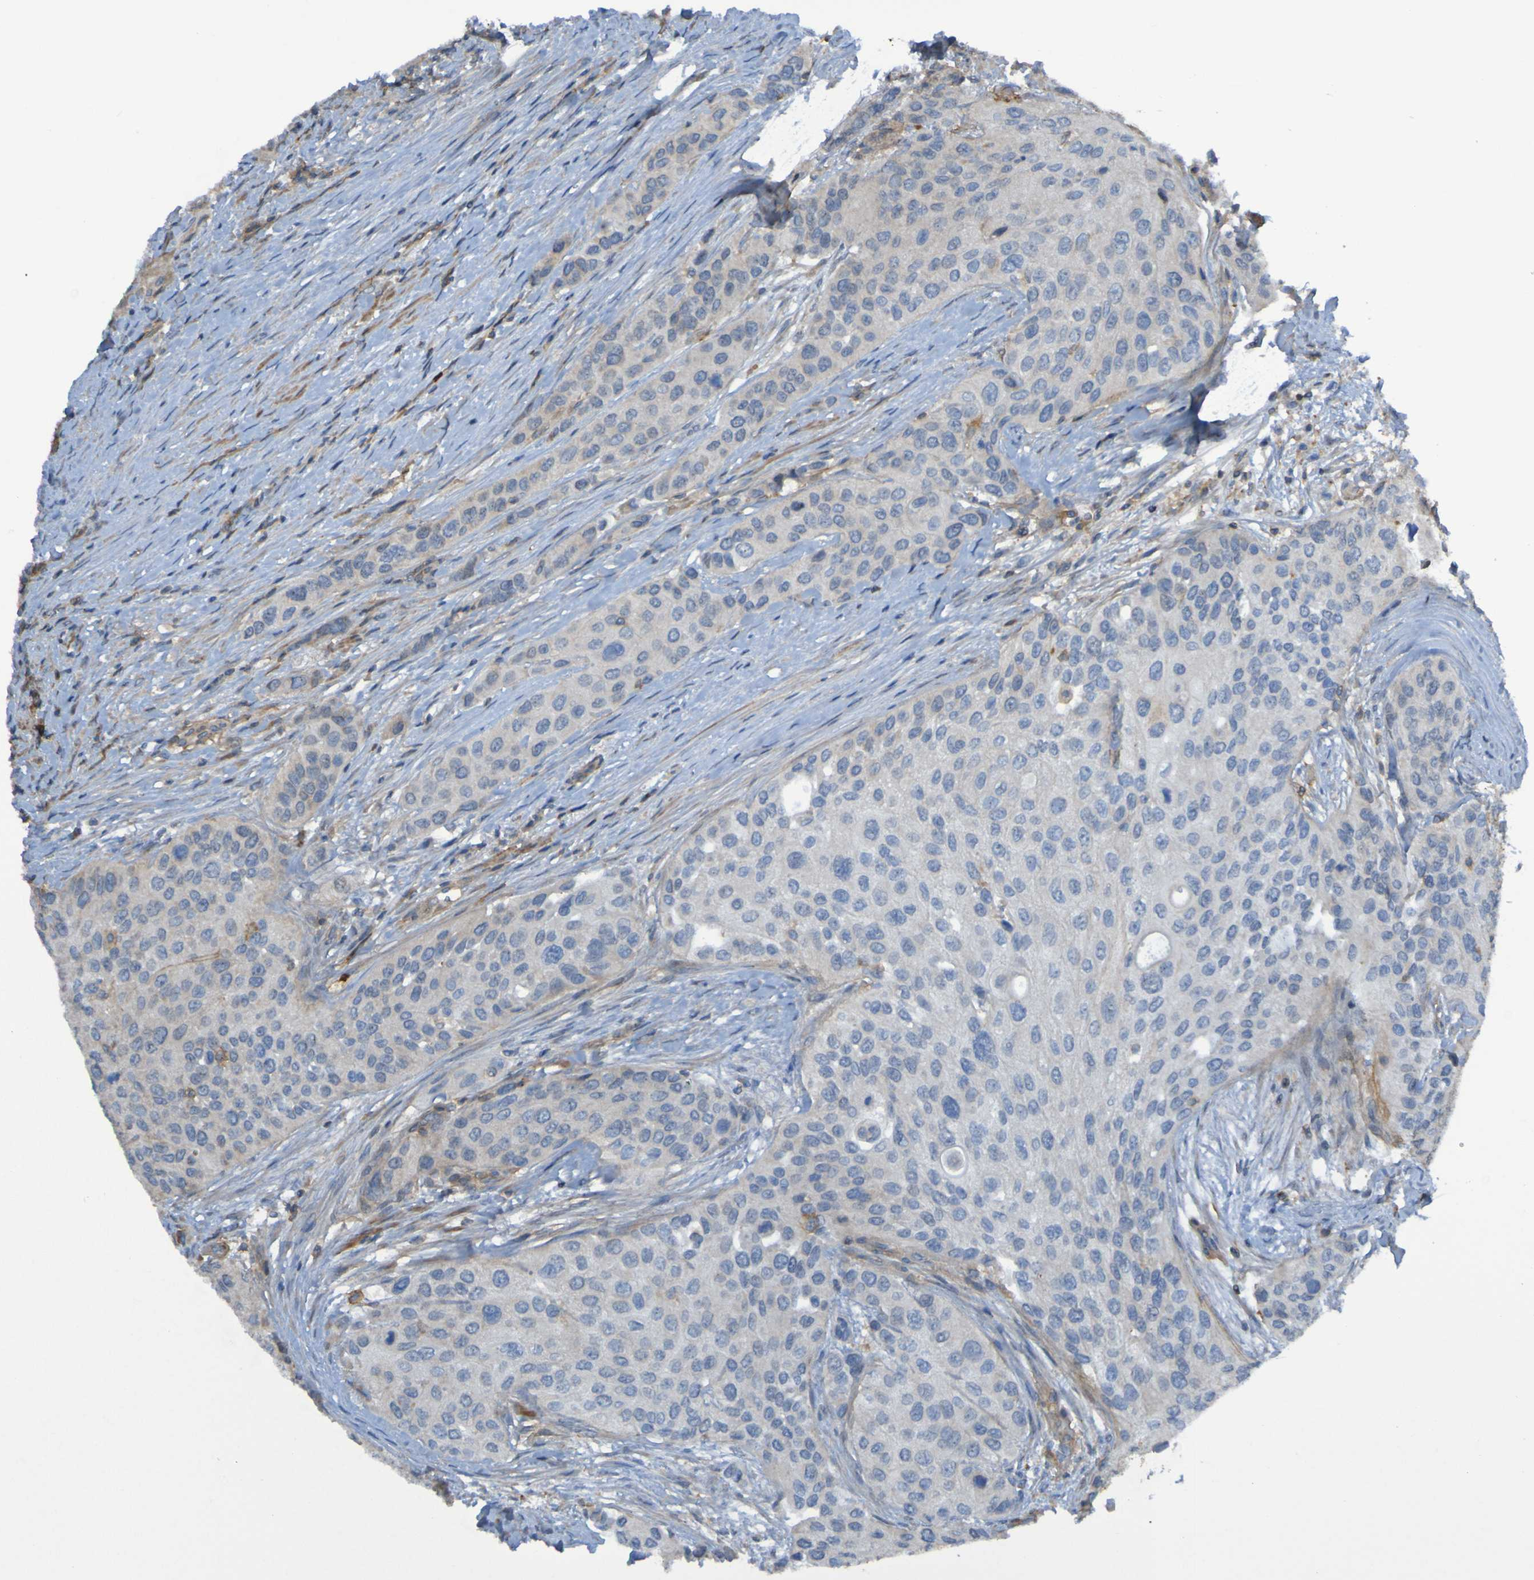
{"staining": {"intensity": "weak", "quantity": ">75%", "location": "cytoplasmic/membranous"}, "tissue": "urothelial cancer", "cell_type": "Tumor cells", "image_type": "cancer", "snomed": [{"axis": "morphology", "description": "Urothelial carcinoma, High grade"}, {"axis": "topography", "description": "Urinary bladder"}], "caption": "Human urothelial cancer stained for a protein (brown) shows weak cytoplasmic/membranous positive staining in approximately >75% of tumor cells.", "gene": "PDGFB", "patient": {"sex": "female", "age": 56}}